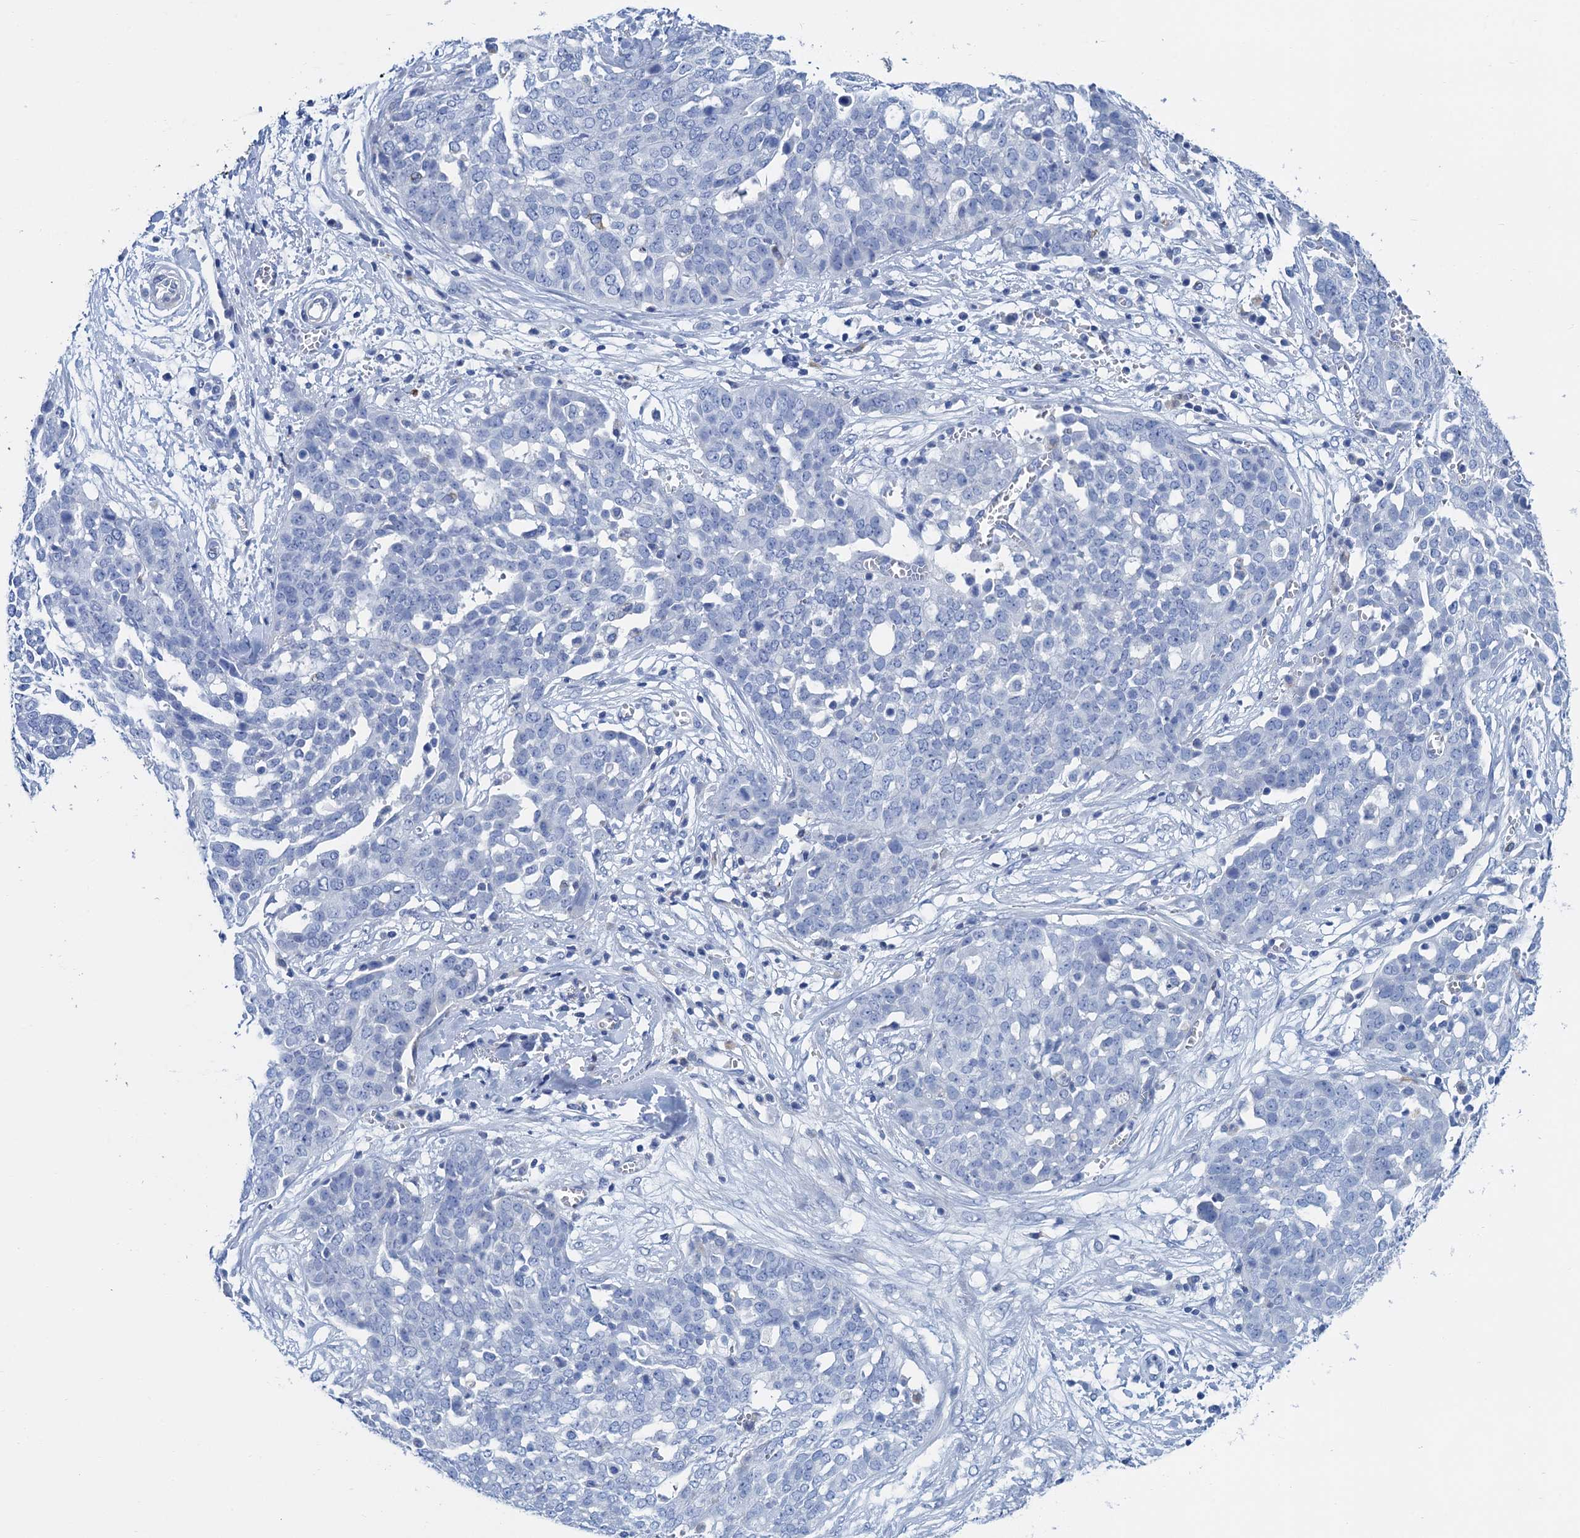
{"staining": {"intensity": "negative", "quantity": "none", "location": "none"}, "tissue": "ovarian cancer", "cell_type": "Tumor cells", "image_type": "cancer", "snomed": [{"axis": "morphology", "description": "Cystadenocarcinoma, serous, NOS"}, {"axis": "topography", "description": "Soft tissue"}, {"axis": "topography", "description": "Ovary"}], "caption": "An immunohistochemistry (IHC) image of ovarian cancer is shown. There is no staining in tumor cells of ovarian cancer.", "gene": "NLRP10", "patient": {"sex": "female", "age": 57}}